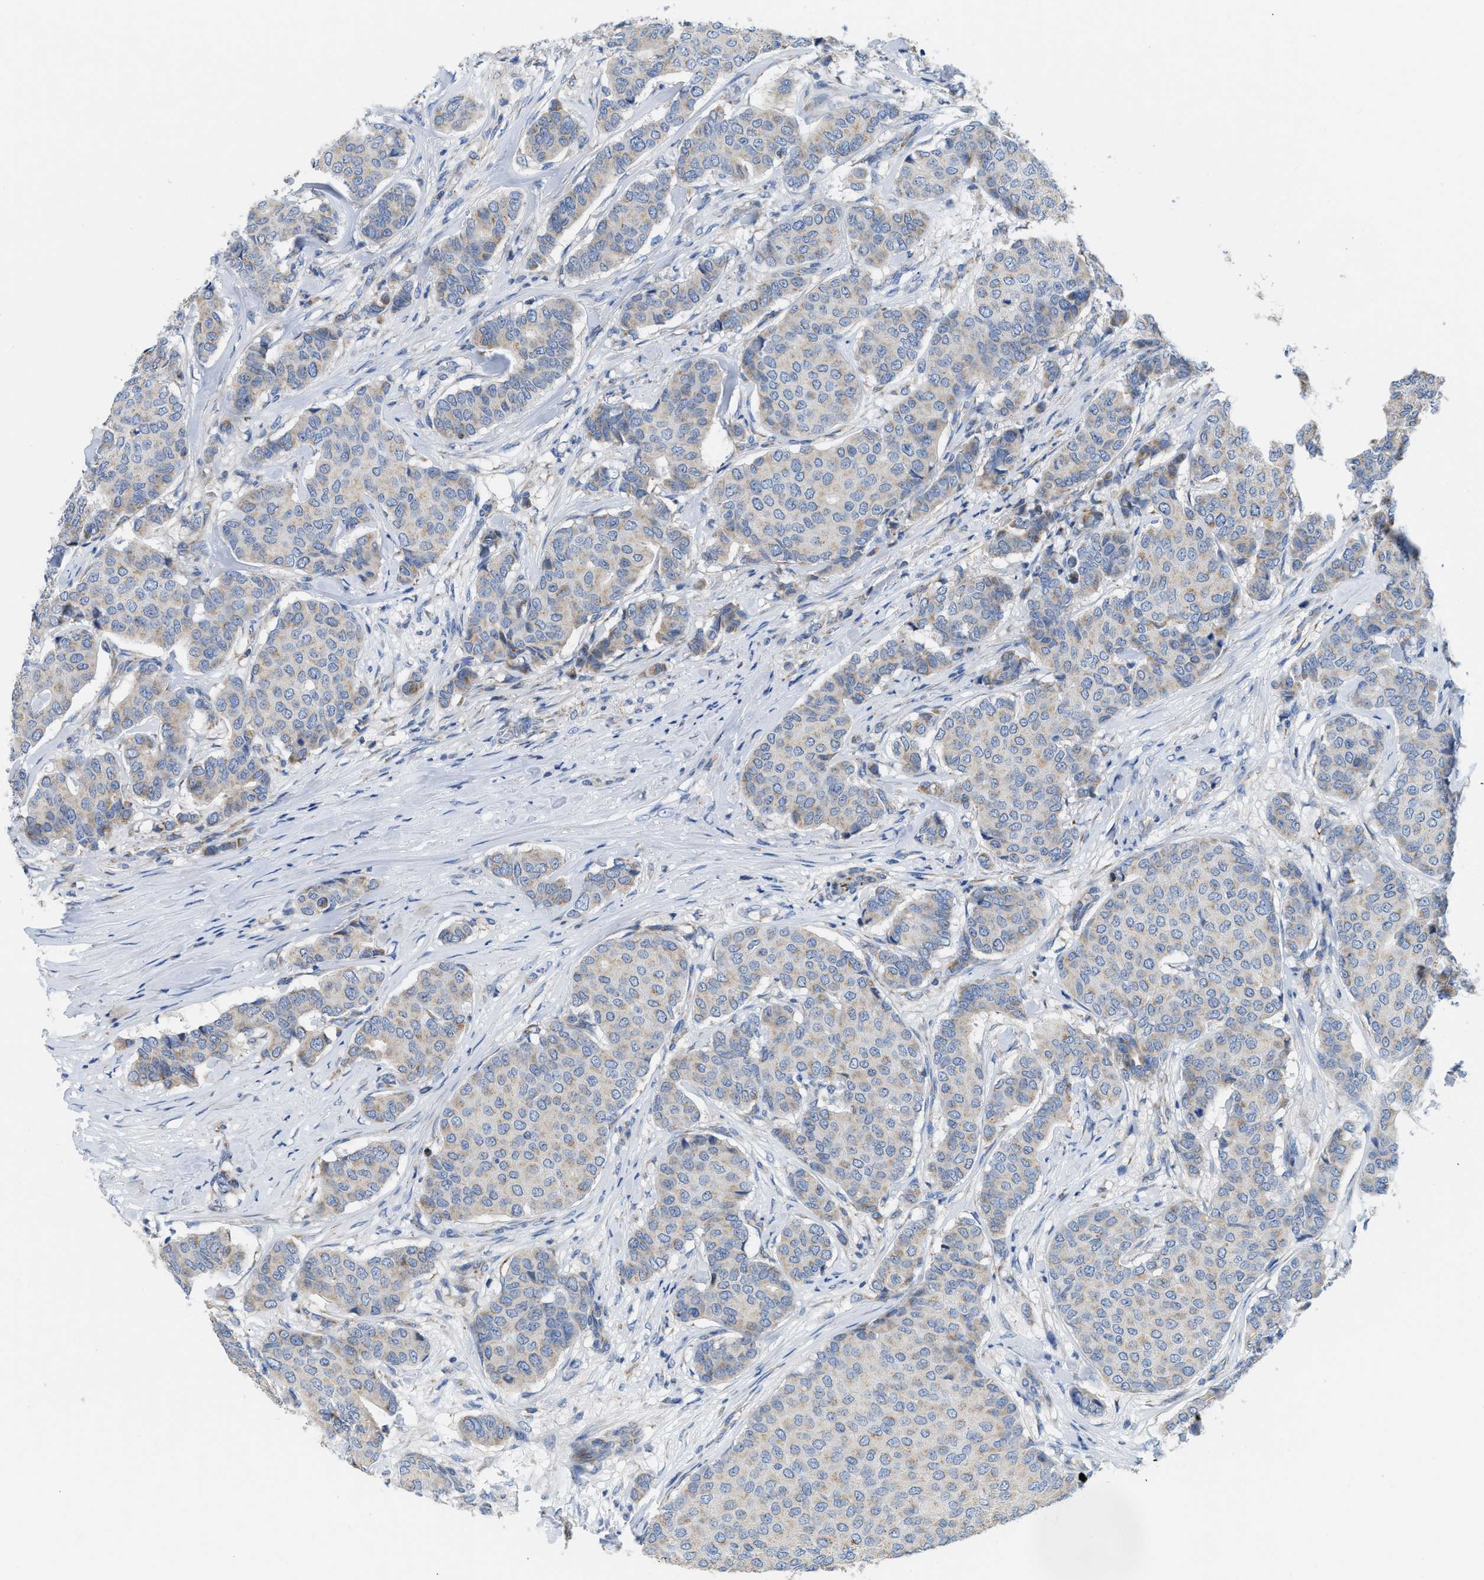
{"staining": {"intensity": "weak", "quantity": "<25%", "location": "cytoplasmic/membranous"}, "tissue": "breast cancer", "cell_type": "Tumor cells", "image_type": "cancer", "snomed": [{"axis": "morphology", "description": "Duct carcinoma"}, {"axis": "topography", "description": "Breast"}], "caption": "There is no significant positivity in tumor cells of infiltrating ductal carcinoma (breast).", "gene": "SLC25A13", "patient": {"sex": "female", "age": 75}}